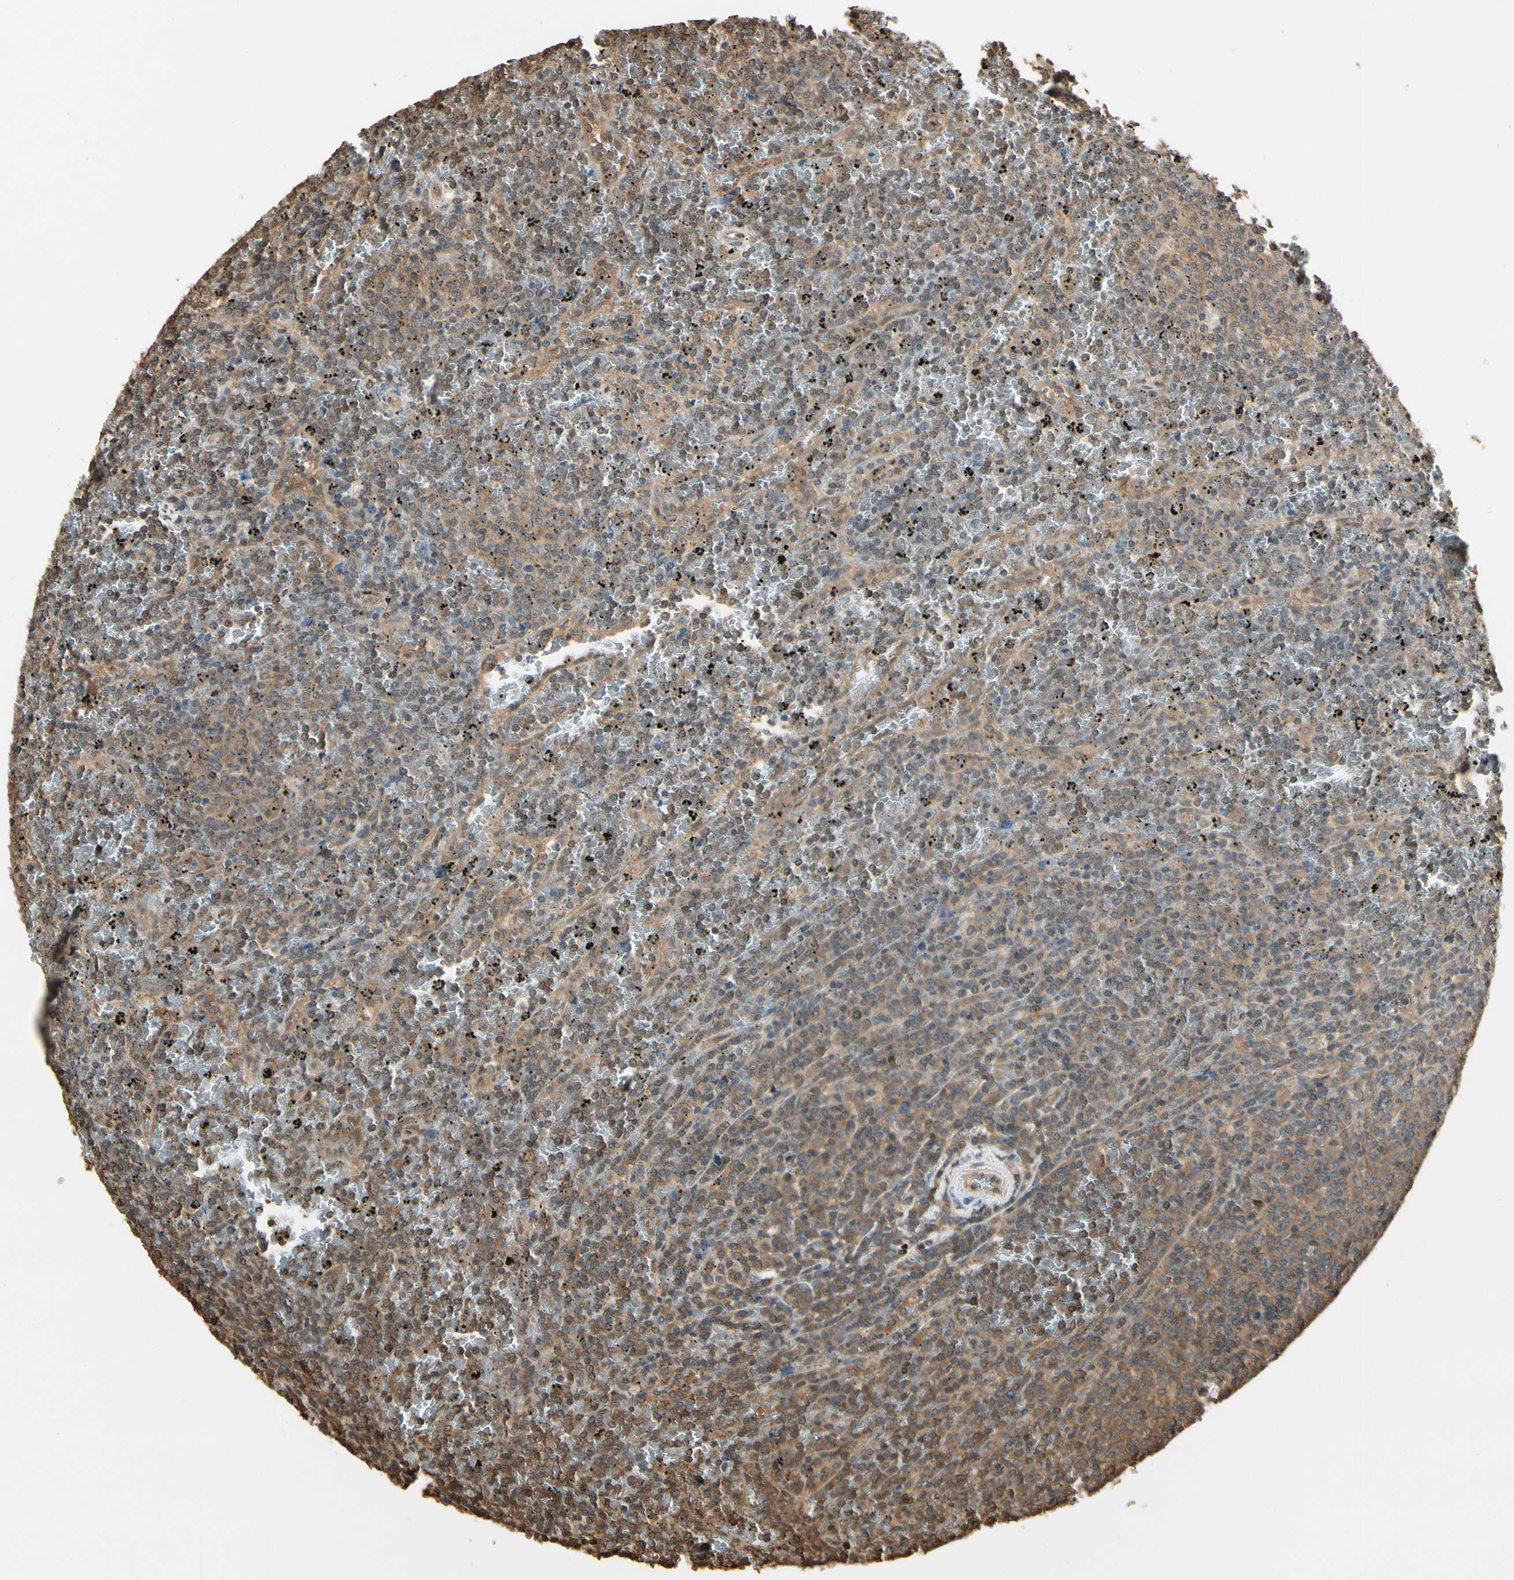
{"staining": {"intensity": "moderate", "quantity": "25%-75%", "location": "cytoplasmic/membranous"}, "tissue": "lymphoma", "cell_type": "Tumor cells", "image_type": "cancer", "snomed": [{"axis": "morphology", "description": "Malignant lymphoma, non-Hodgkin's type, Low grade"}, {"axis": "topography", "description": "Spleen"}], "caption": "Approximately 25%-75% of tumor cells in low-grade malignant lymphoma, non-Hodgkin's type demonstrate moderate cytoplasmic/membranous protein positivity as visualized by brown immunohistochemical staining.", "gene": "YWHAE", "patient": {"sex": "female", "age": 77}}